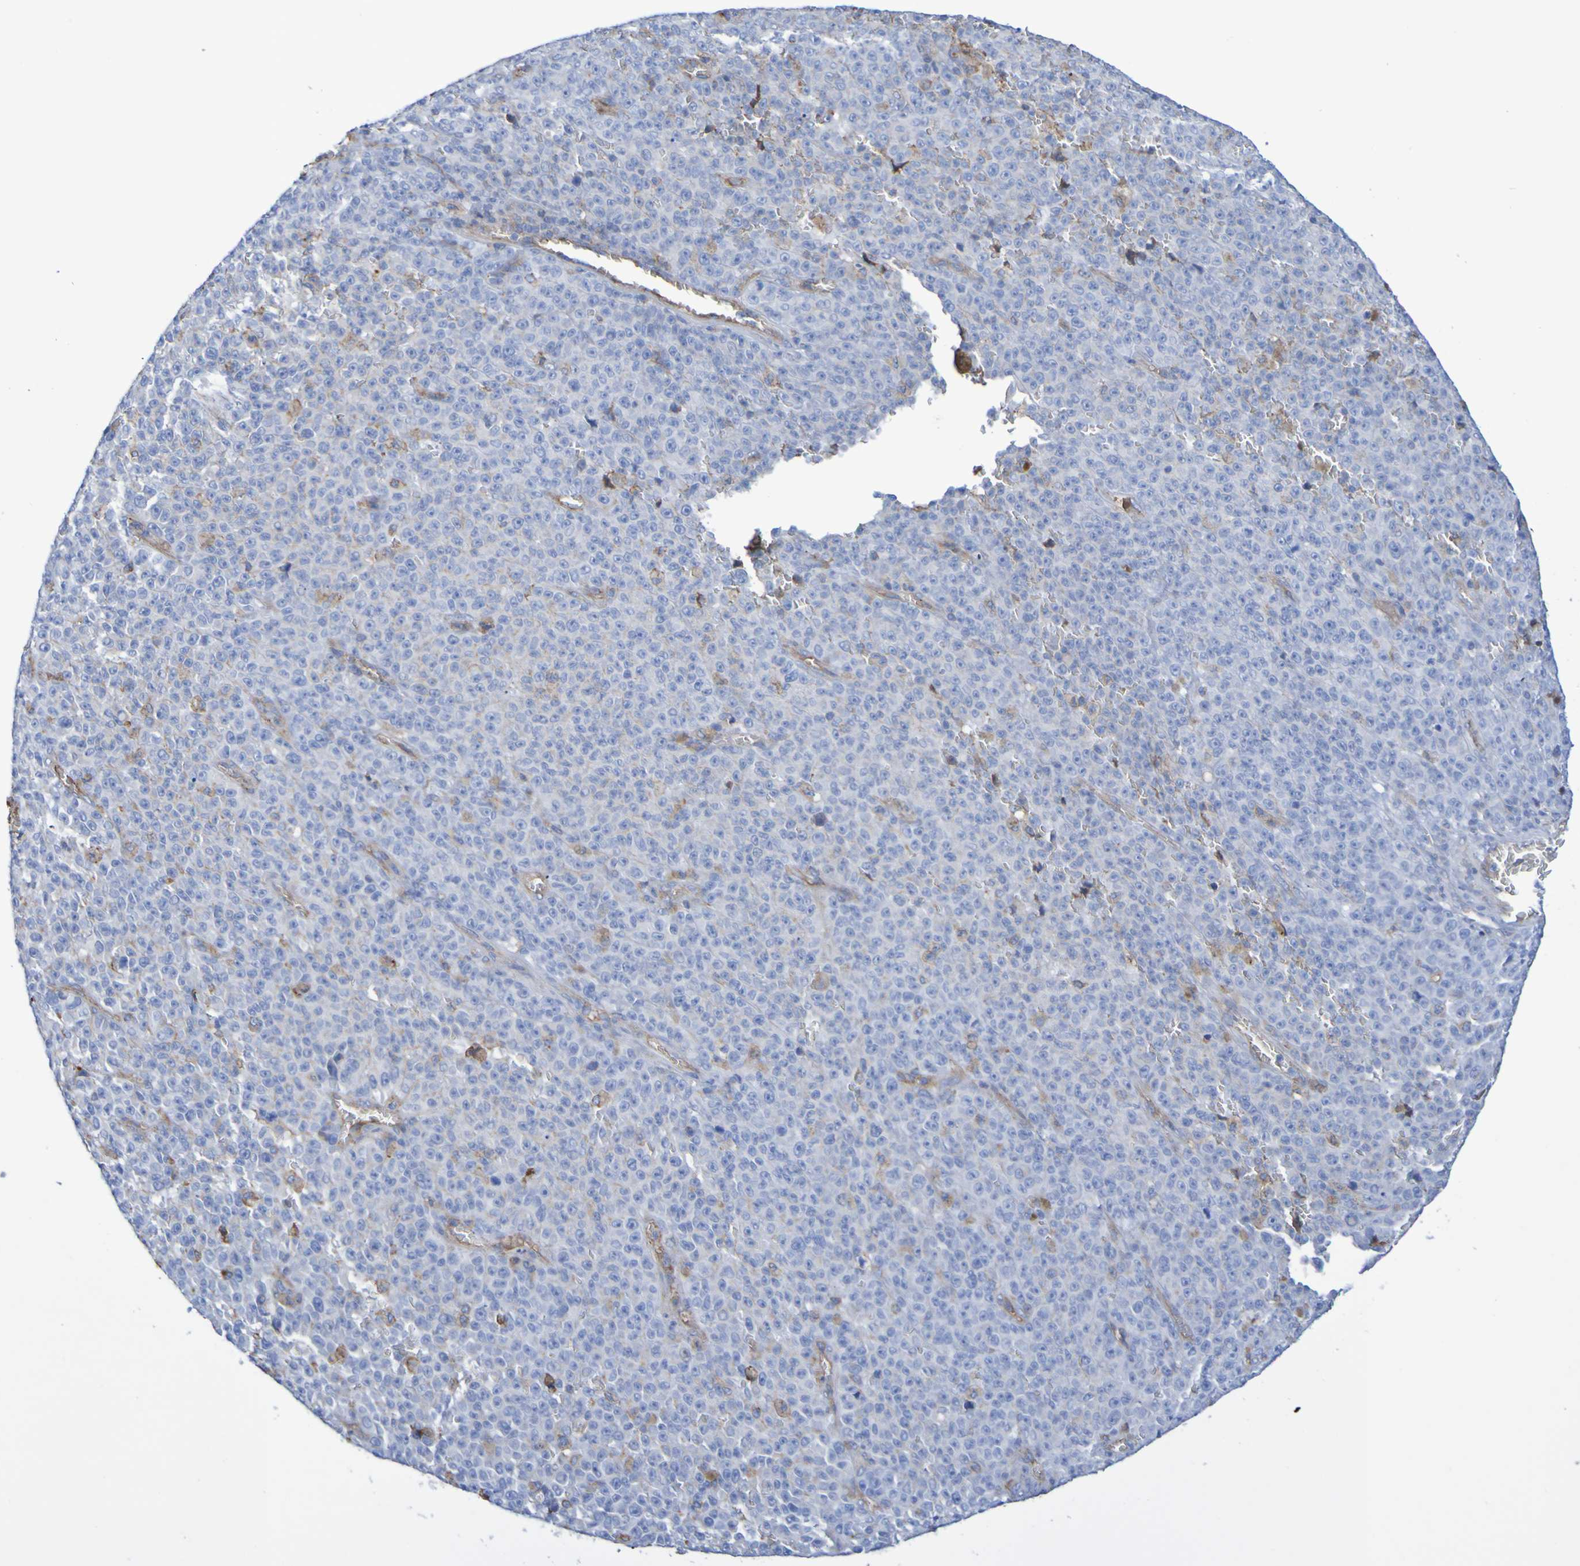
{"staining": {"intensity": "weak", "quantity": "<25%", "location": "cytoplasmic/membranous"}, "tissue": "melanoma", "cell_type": "Tumor cells", "image_type": "cancer", "snomed": [{"axis": "morphology", "description": "Malignant melanoma, NOS"}, {"axis": "topography", "description": "Skin"}], "caption": "Tumor cells show no significant protein expression in melanoma.", "gene": "CNTN2", "patient": {"sex": "female", "age": 82}}